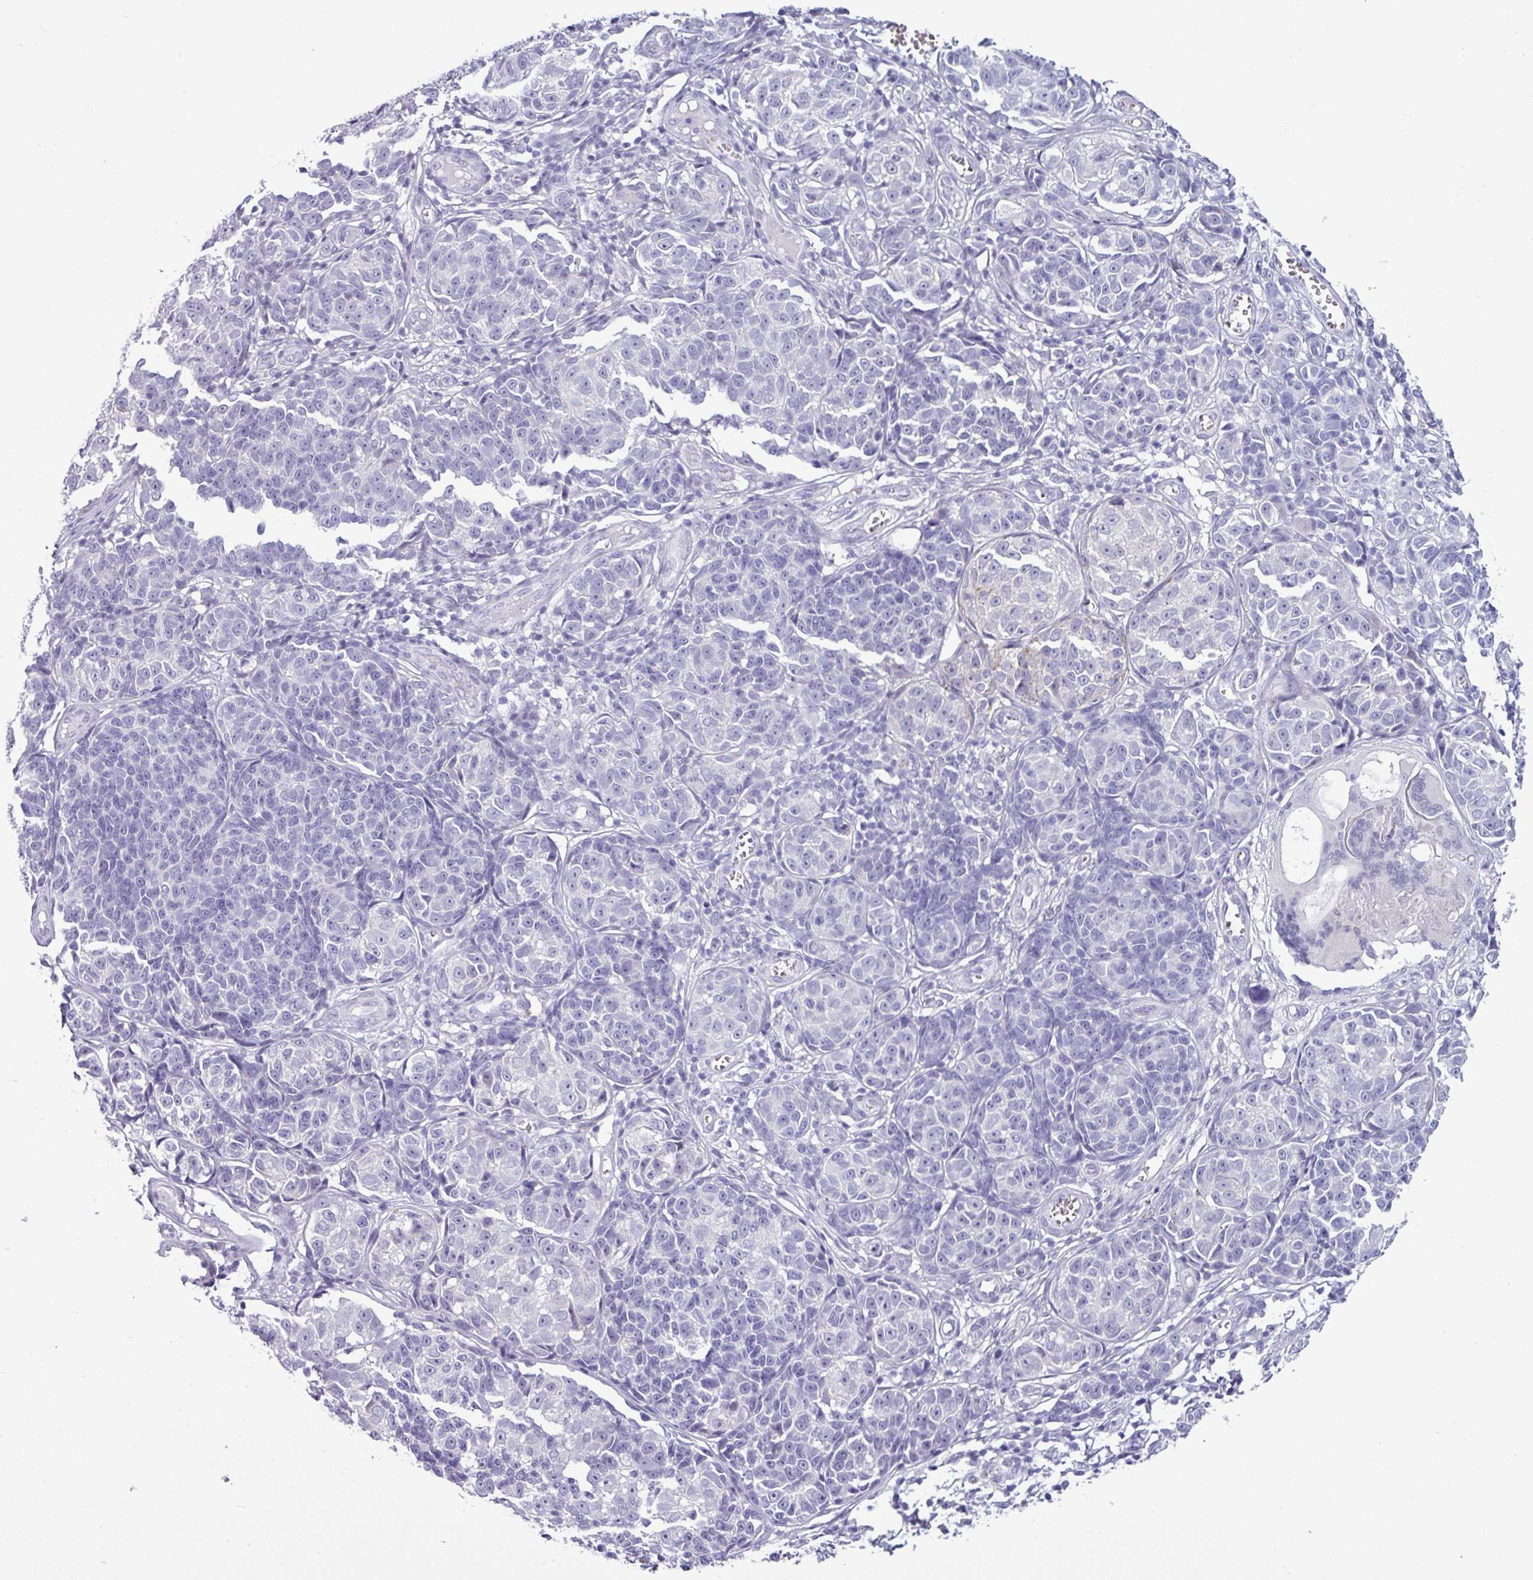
{"staining": {"intensity": "negative", "quantity": "none", "location": "none"}, "tissue": "melanoma", "cell_type": "Tumor cells", "image_type": "cancer", "snomed": [{"axis": "morphology", "description": "Malignant melanoma, NOS"}, {"axis": "topography", "description": "Skin"}], "caption": "A high-resolution histopathology image shows immunohistochemistry (IHC) staining of melanoma, which shows no significant staining in tumor cells.", "gene": "SRGAP1", "patient": {"sex": "male", "age": 73}}